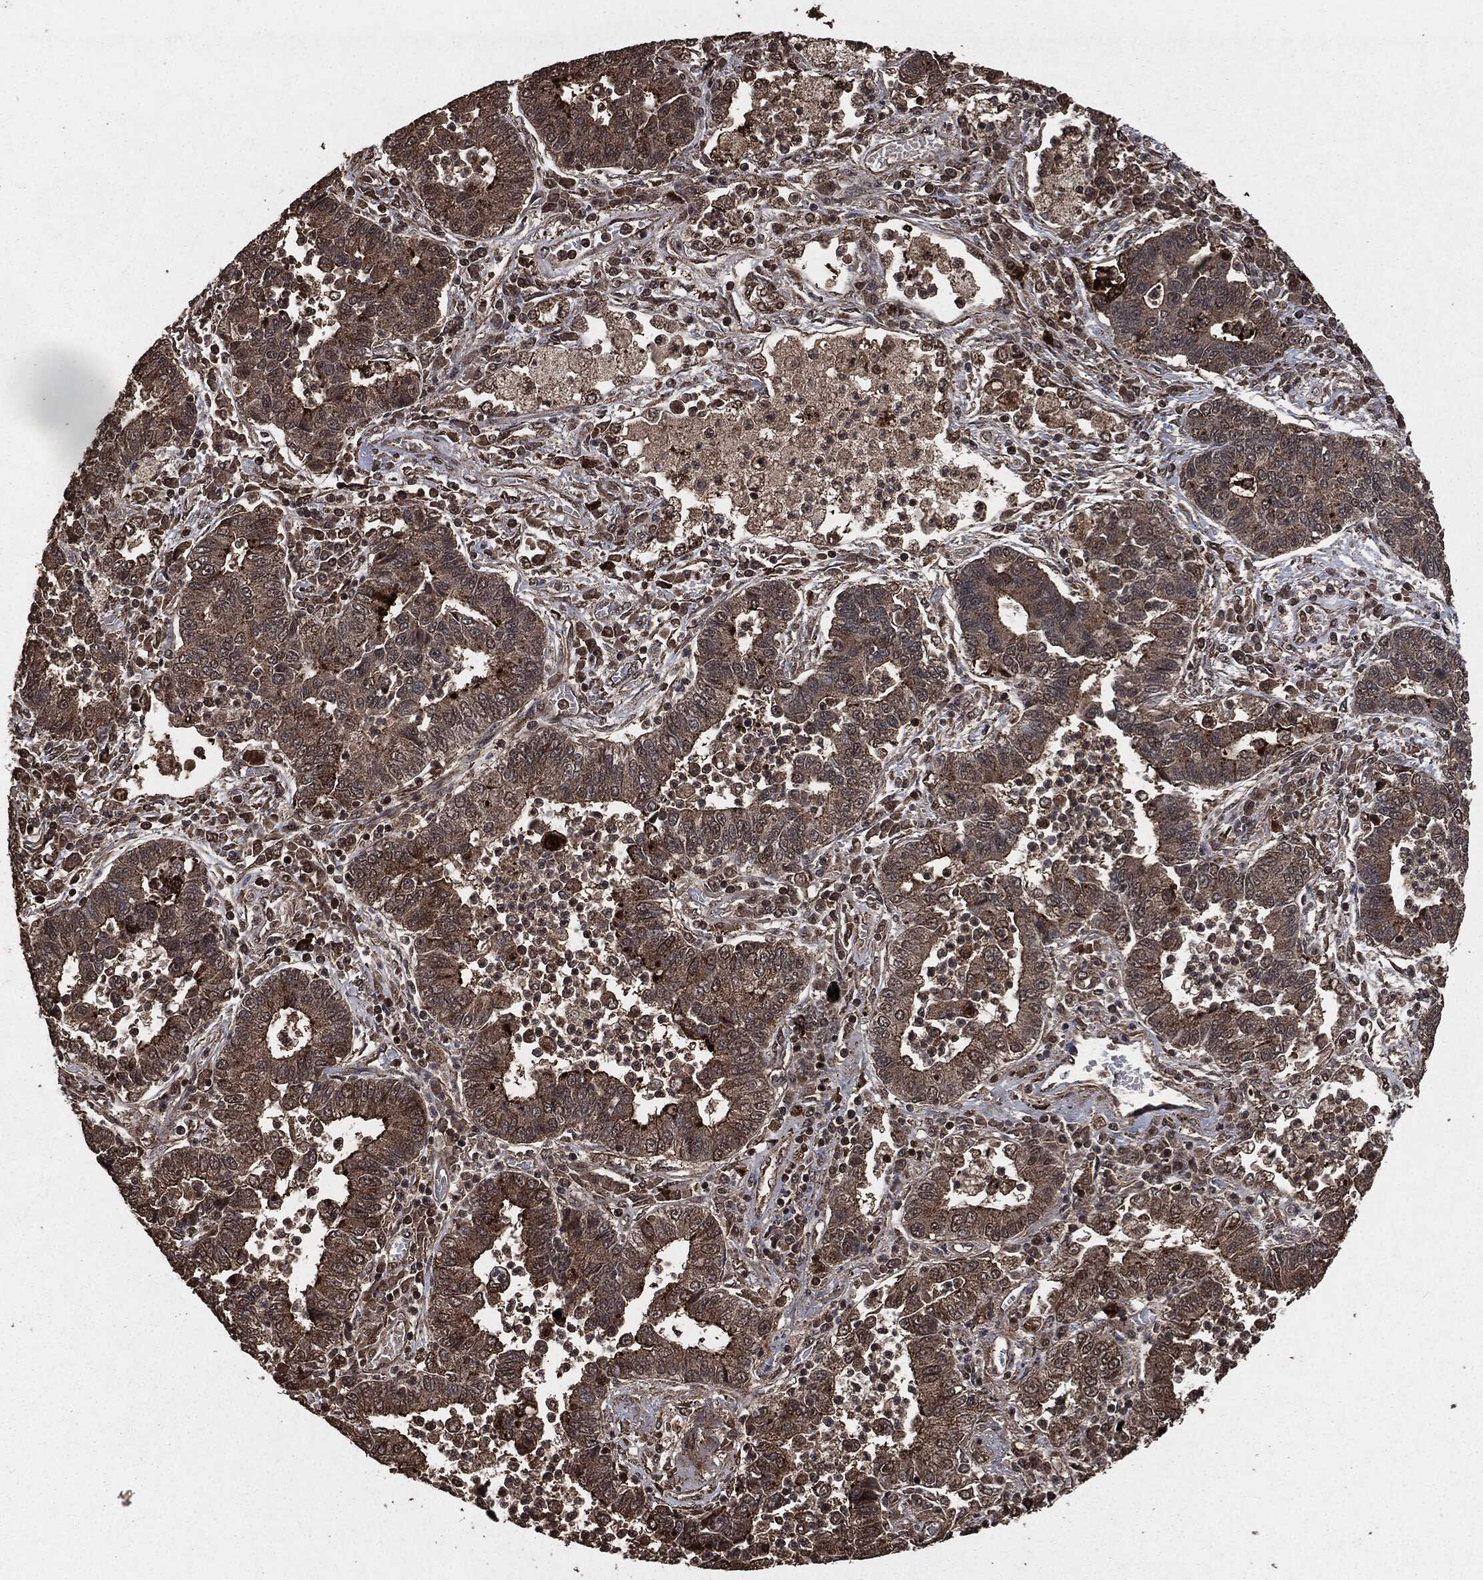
{"staining": {"intensity": "strong", "quantity": "<25%", "location": "cytoplasmic/membranous"}, "tissue": "lung cancer", "cell_type": "Tumor cells", "image_type": "cancer", "snomed": [{"axis": "morphology", "description": "Adenocarcinoma, NOS"}, {"axis": "topography", "description": "Lung"}], "caption": "High-power microscopy captured an IHC image of lung cancer, revealing strong cytoplasmic/membranous positivity in about <25% of tumor cells.", "gene": "EGFR", "patient": {"sex": "female", "age": 57}}